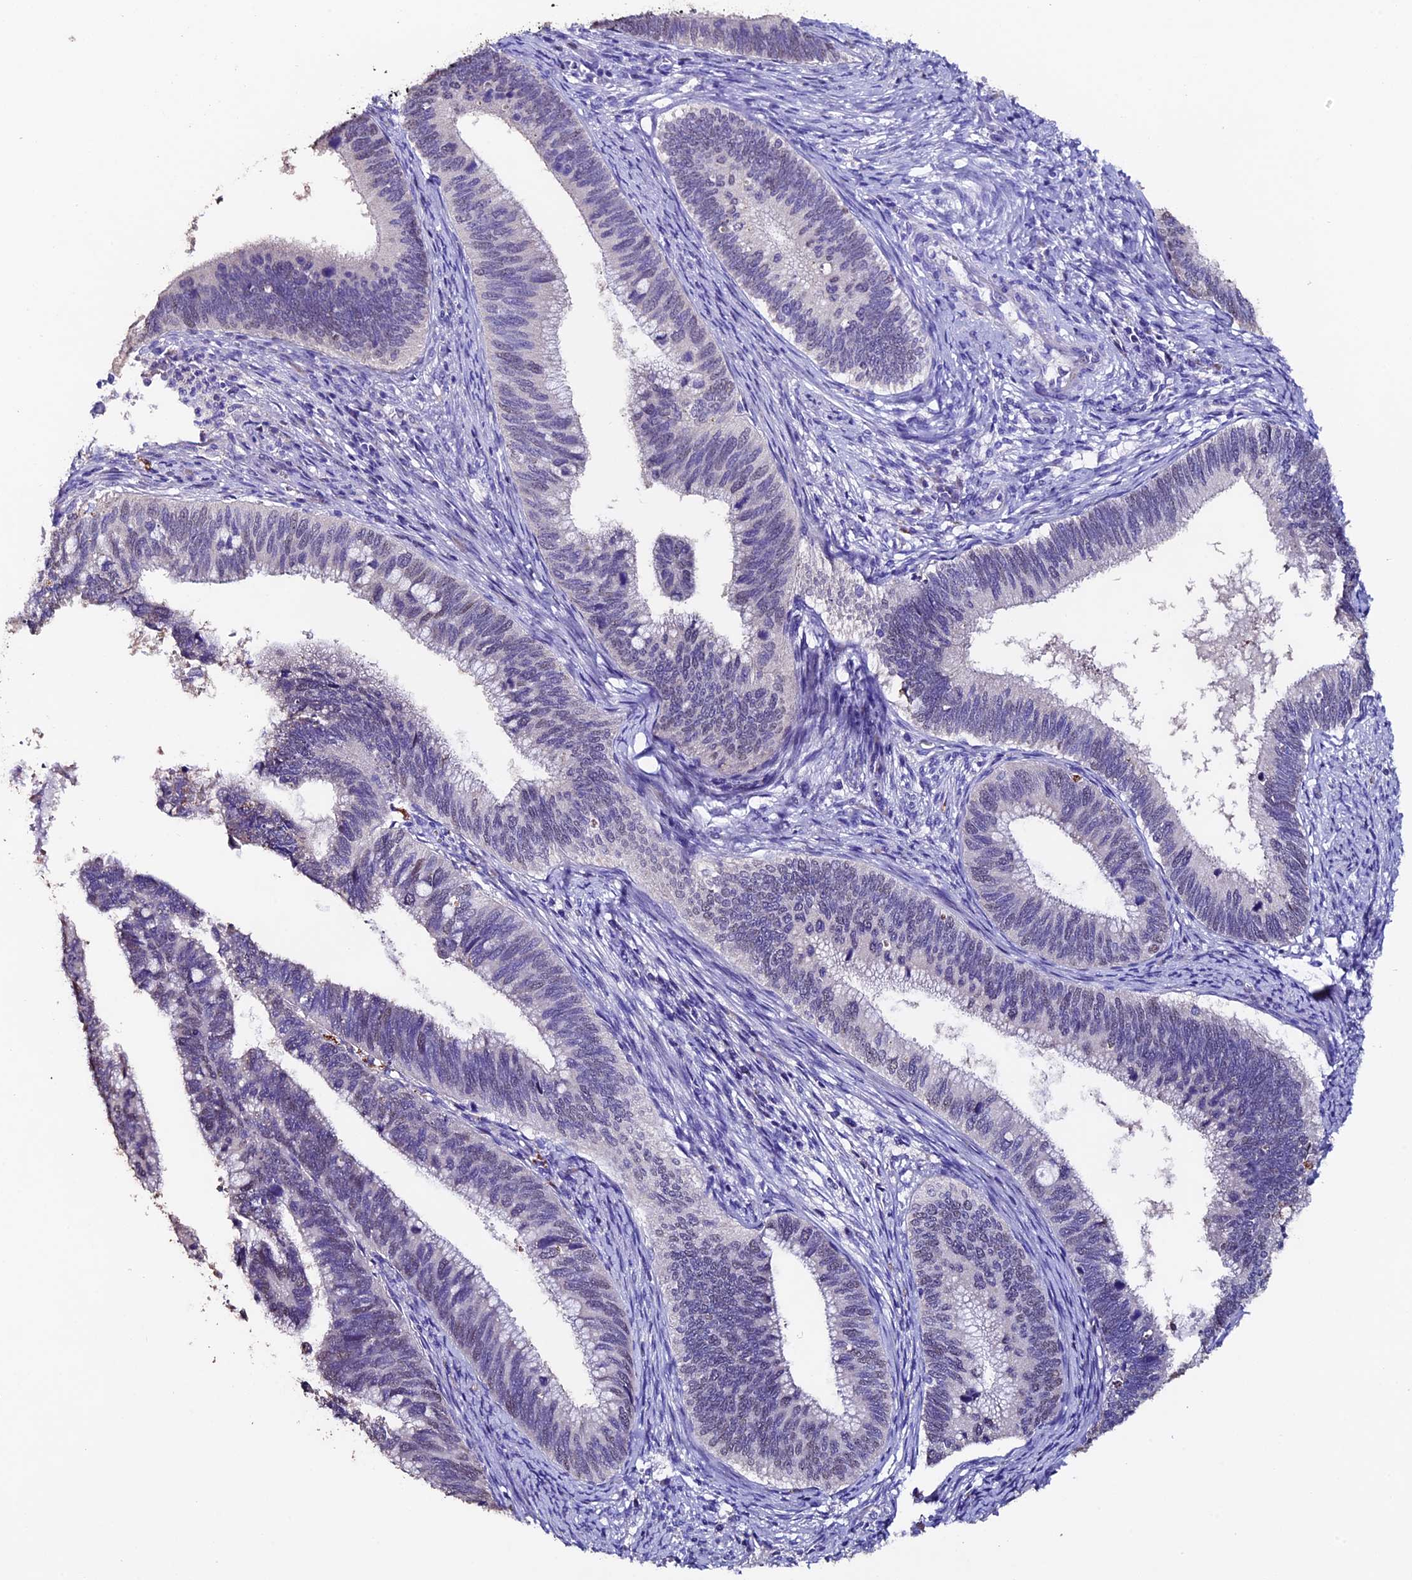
{"staining": {"intensity": "moderate", "quantity": "<25%", "location": "nuclear"}, "tissue": "cervical cancer", "cell_type": "Tumor cells", "image_type": "cancer", "snomed": [{"axis": "morphology", "description": "Adenocarcinoma, NOS"}, {"axis": "topography", "description": "Cervix"}], "caption": "Cervical cancer (adenocarcinoma) tissue demonstrates moderate nuclear positivity in approximately <25% of tumor cells, visualized by immunohistochemistry.", "gene": "FBXW9", "patient": {"sex": "female", "age": 42}}